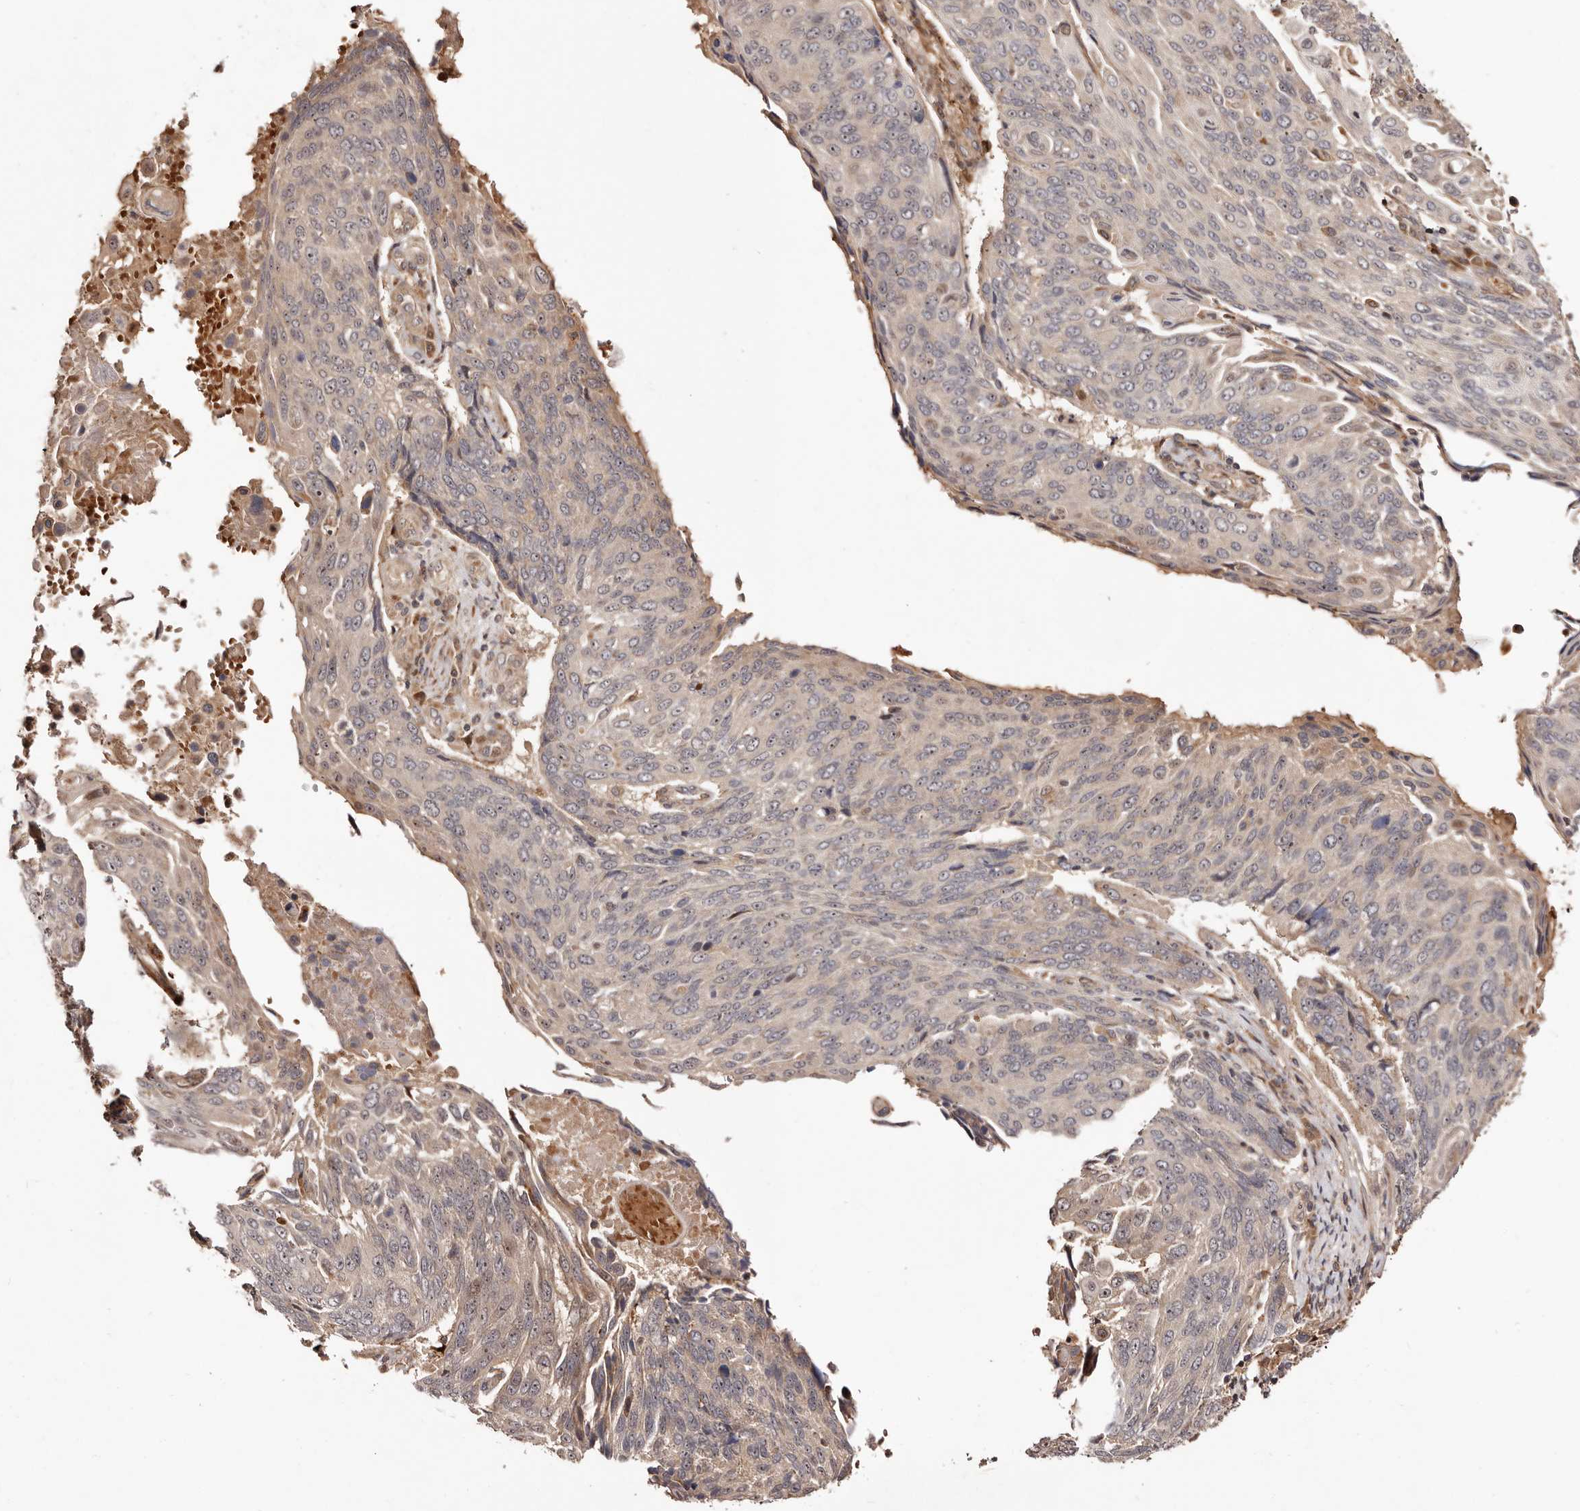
{"staining": {"intensity": "moderate", "quantity": "<25%", "location": "nuclear"}, "tissue": "lung cancer", "cell_type": "Tumor cells", "image_type": "cancer", "snomed": [{"axis": "morphology", "description": "Squamous cell carcinoma, NOS"}, {"axis": "topography", "description": "Lung"}], "caption": "Protein analysis of lung cancer tissue demonstrates moderate nuclear expression in approximately <25% of tumor cells.", "gene": "PTPN22", "patient": {"sex": "male", "age": 66}}